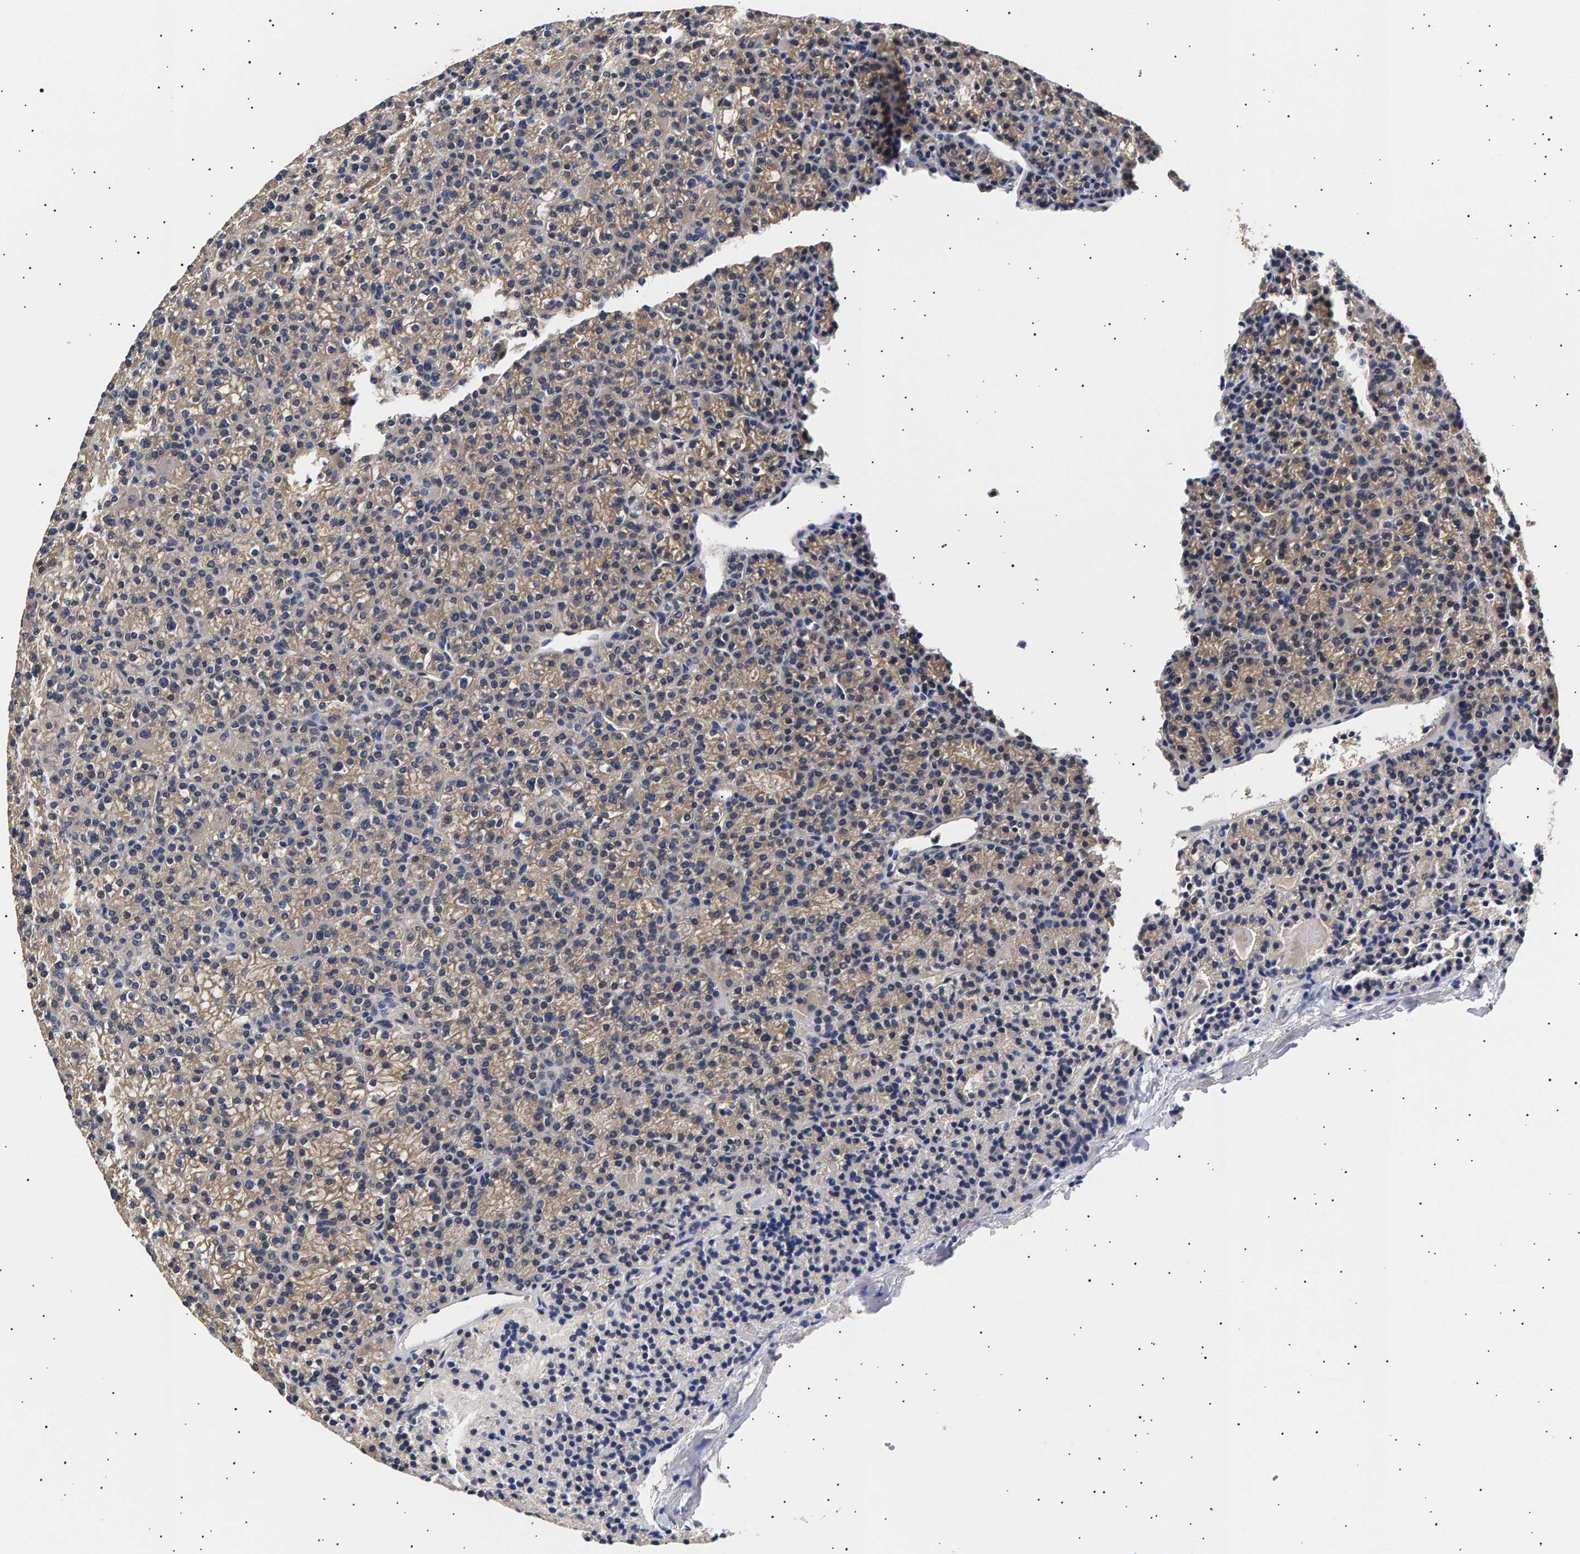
{"staining": {"intensity": "weak", "quantity": "25%-75%", "location": "cytoplasmic/membranous"}, "tissue": "parathyroid gland", "cell_type": "Glandular cells", "image_type": "normal", "snomed": [{"axis": "morphology", "description": "Normal tissue, NOS"}, {"axis": "morphology", "description": "Adenoma, NOS"}, {"axis": "topography", "description": "Parathyroid gland"}], "caption": "A brown stain shows weak cytoplasmic/membranous expression of a protein in glandular cells of unremarkable human parathyroid gland. (DAB IHC with brightfield microscopy, high magnification).", "gene": "ANKRD40", "patient": {"sex": "female", "age": 64}}